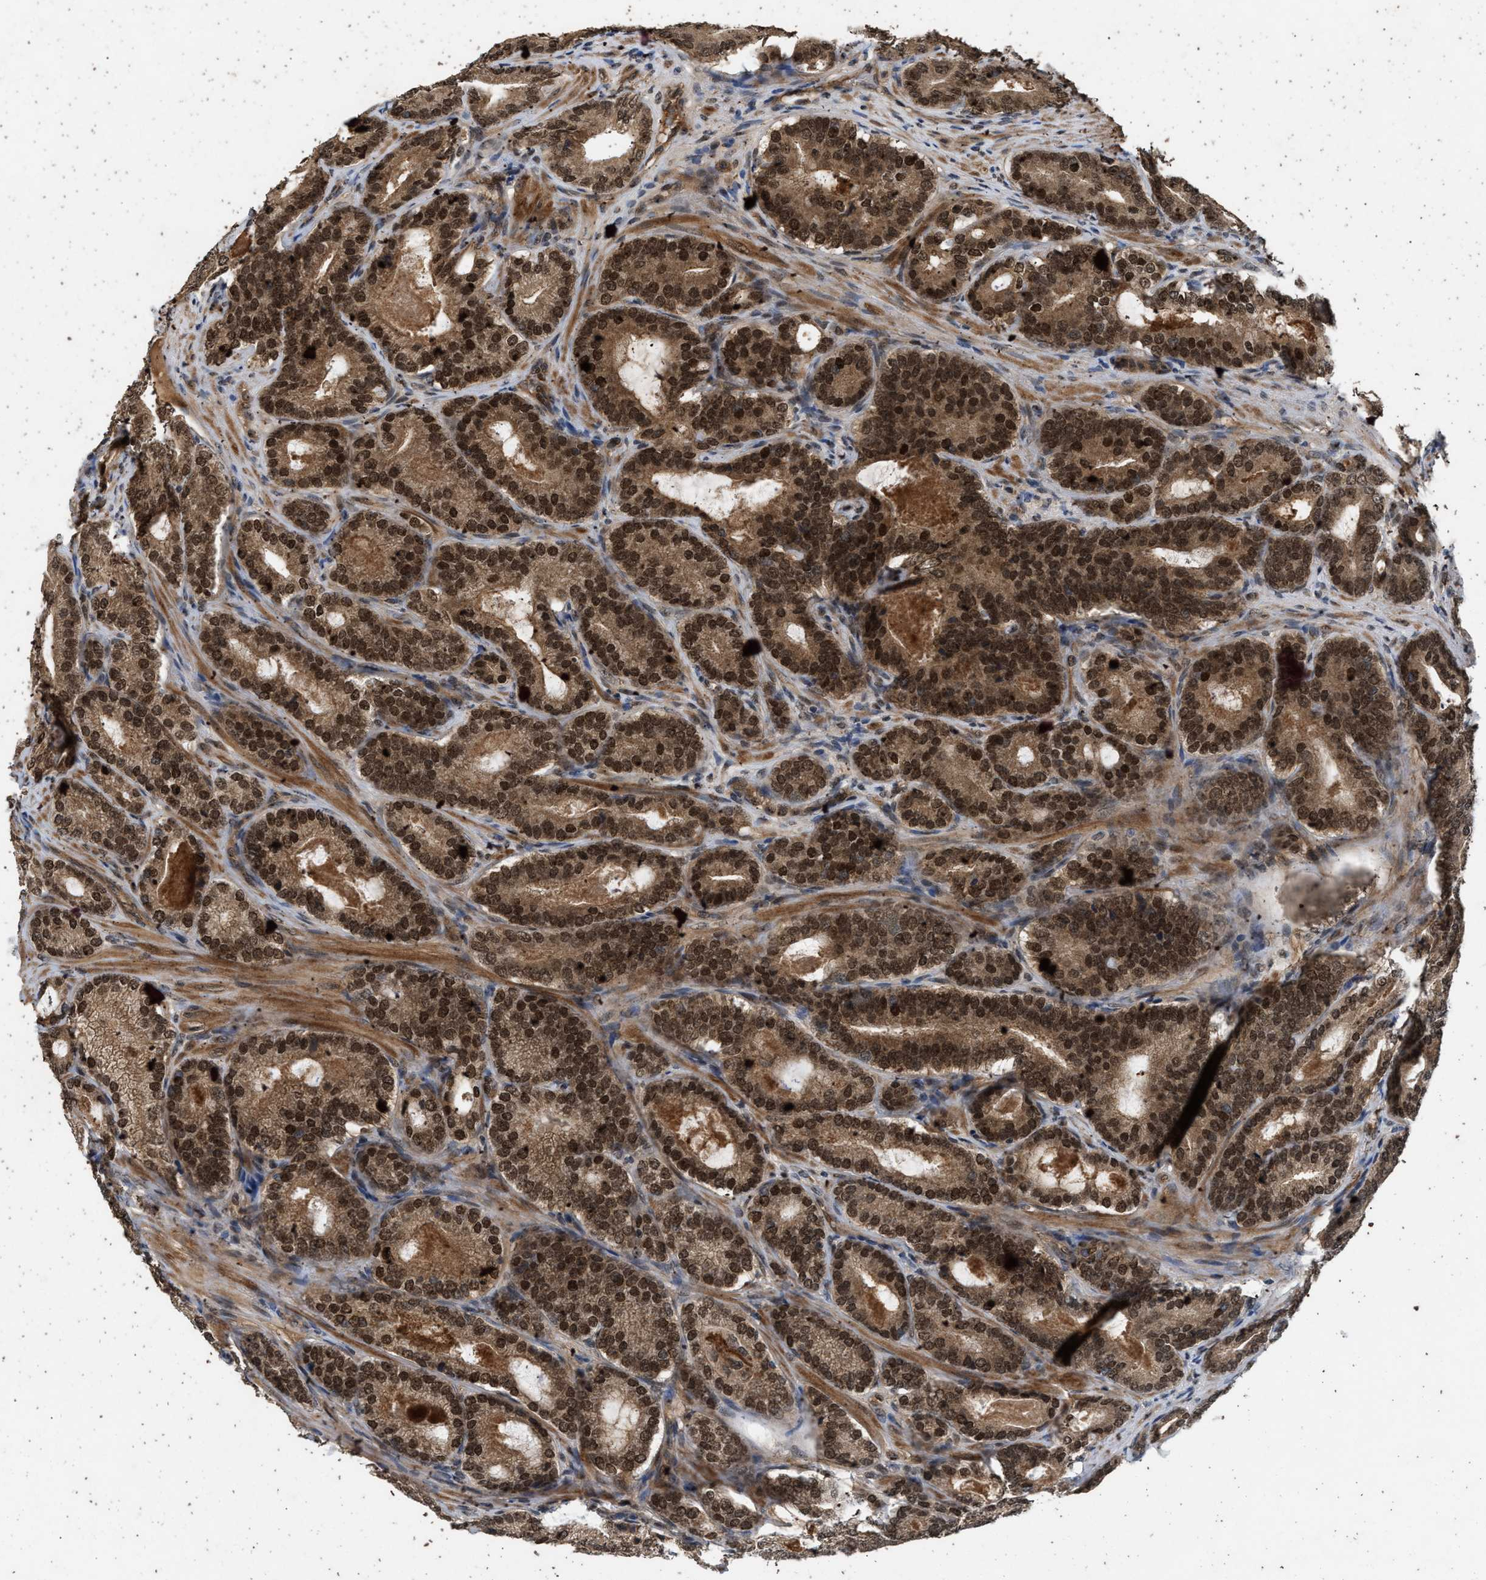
{"staining": {"intensity": "strong", "quantity": ">75%", "location": "cytoplasmic/membranous,nuclear"}, "tissue": "prostate cancer", "cell_type": "Tumor cells", "image_type": "cancer", "snomed": [{"axis": "morphology", "description": "Adenocarcinoma, High grade"}, {"axis": "topography", "description": "Prostate"}], "caption": "A high-resolution histopathology image shows immunohistochemistry (IHC) staining of adenocarcinoma (high-grade) (prostate), which reveals strong cytoplasmic/membranous and nuclear positivity in about >75% of tumor cells.", "gene": "RUSC2", "patient": {"sex": "male", "age": 60}}